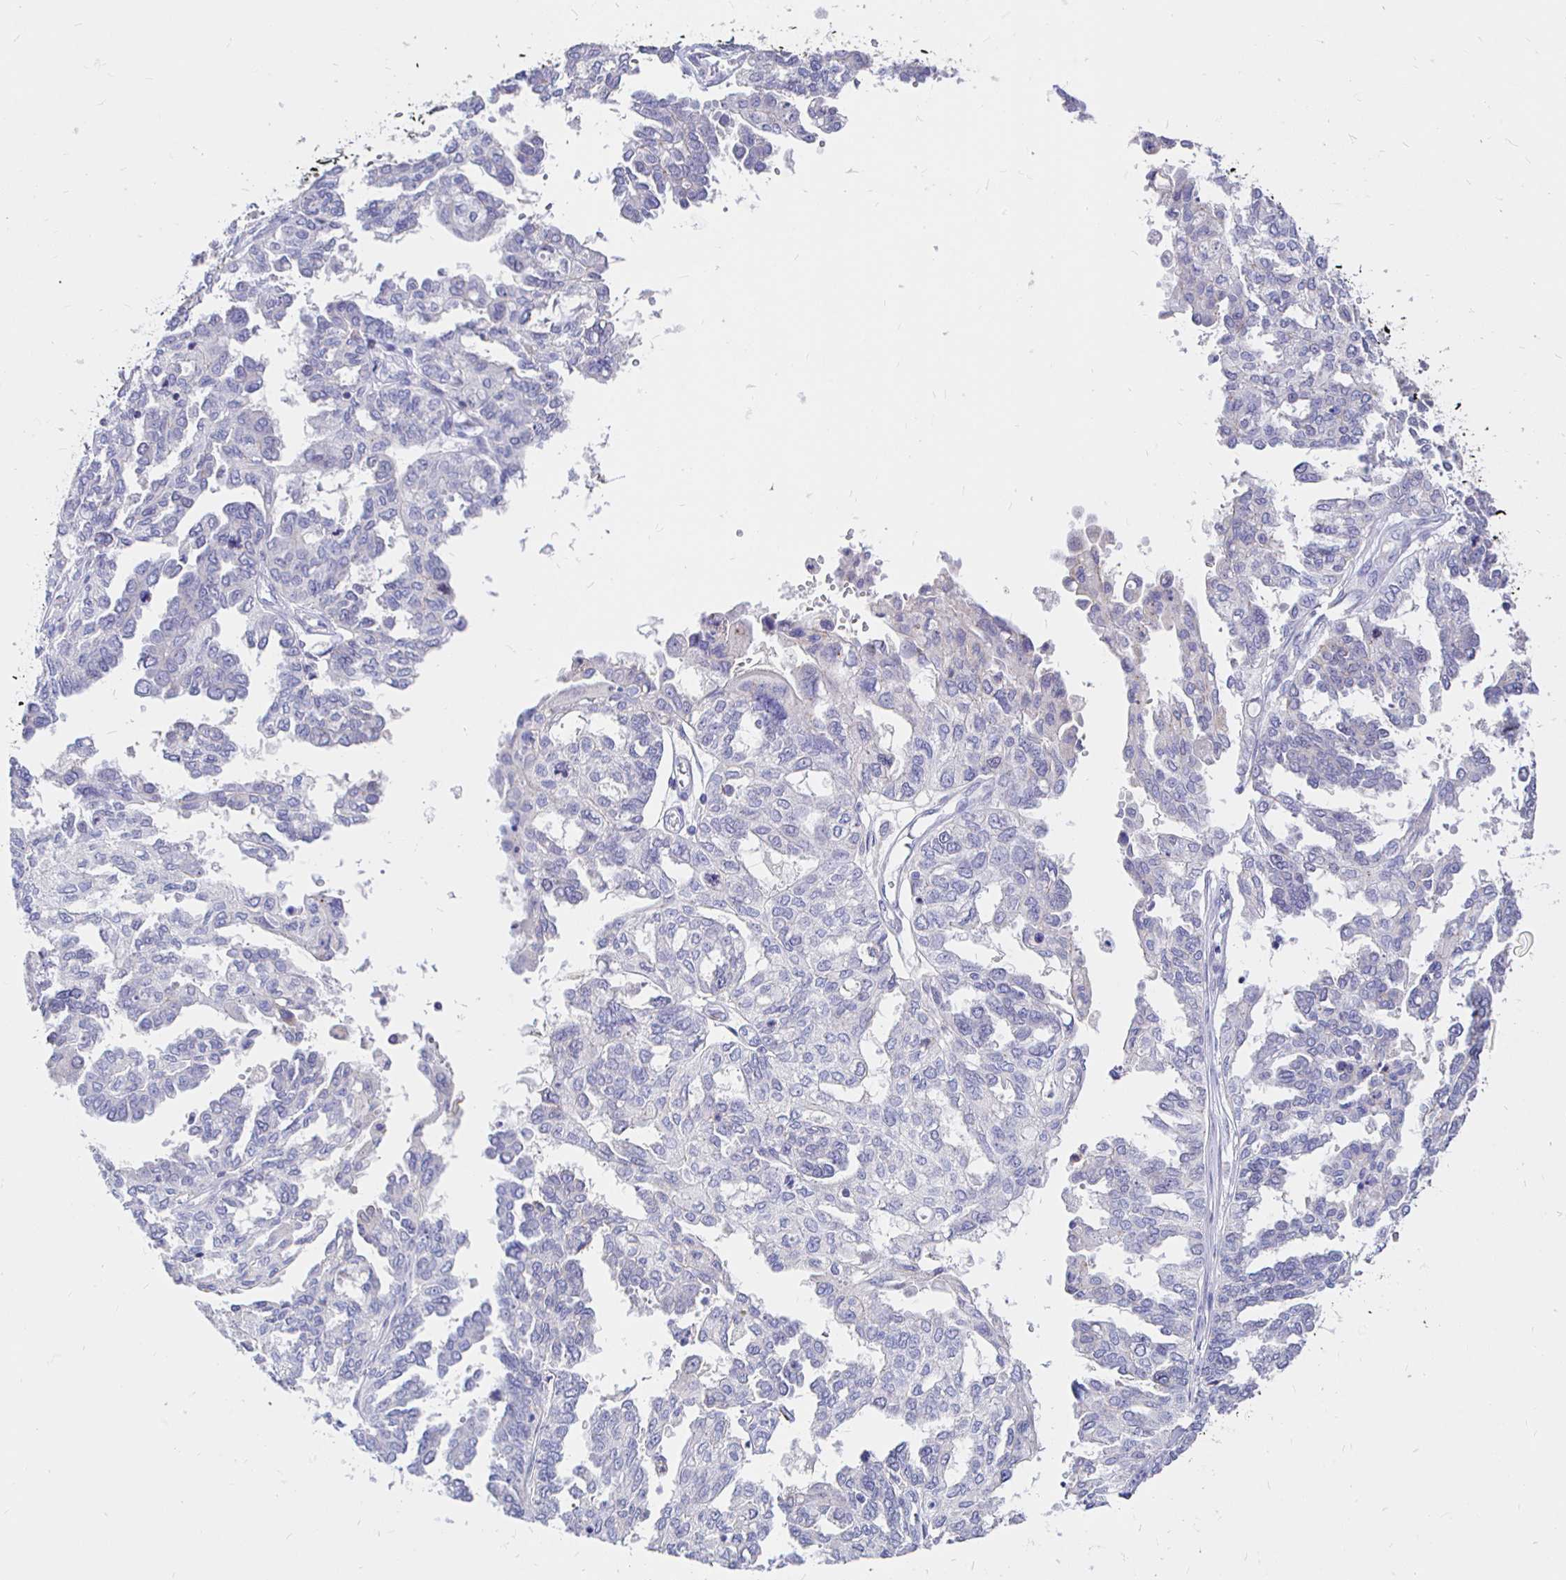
{"staining": {"intensity": "negative", "quantity": "none", "location": "none"}, "tissue": "ovarian cancer", "cell_type": "Tumor cells", "image_type": "cancer", "snomed": [{"axis": "morphology", "description": "Cystadenocarcinoma, serous, NOS"}, {"axis": "topography", "description": "Ovary"}], "caption": "The micrograph reveals no staining of tumor cells in ovarian serous cystadenocarcinoma.", "gene": "NECAB1", "patient": {"sex": "female", "age": 53}}